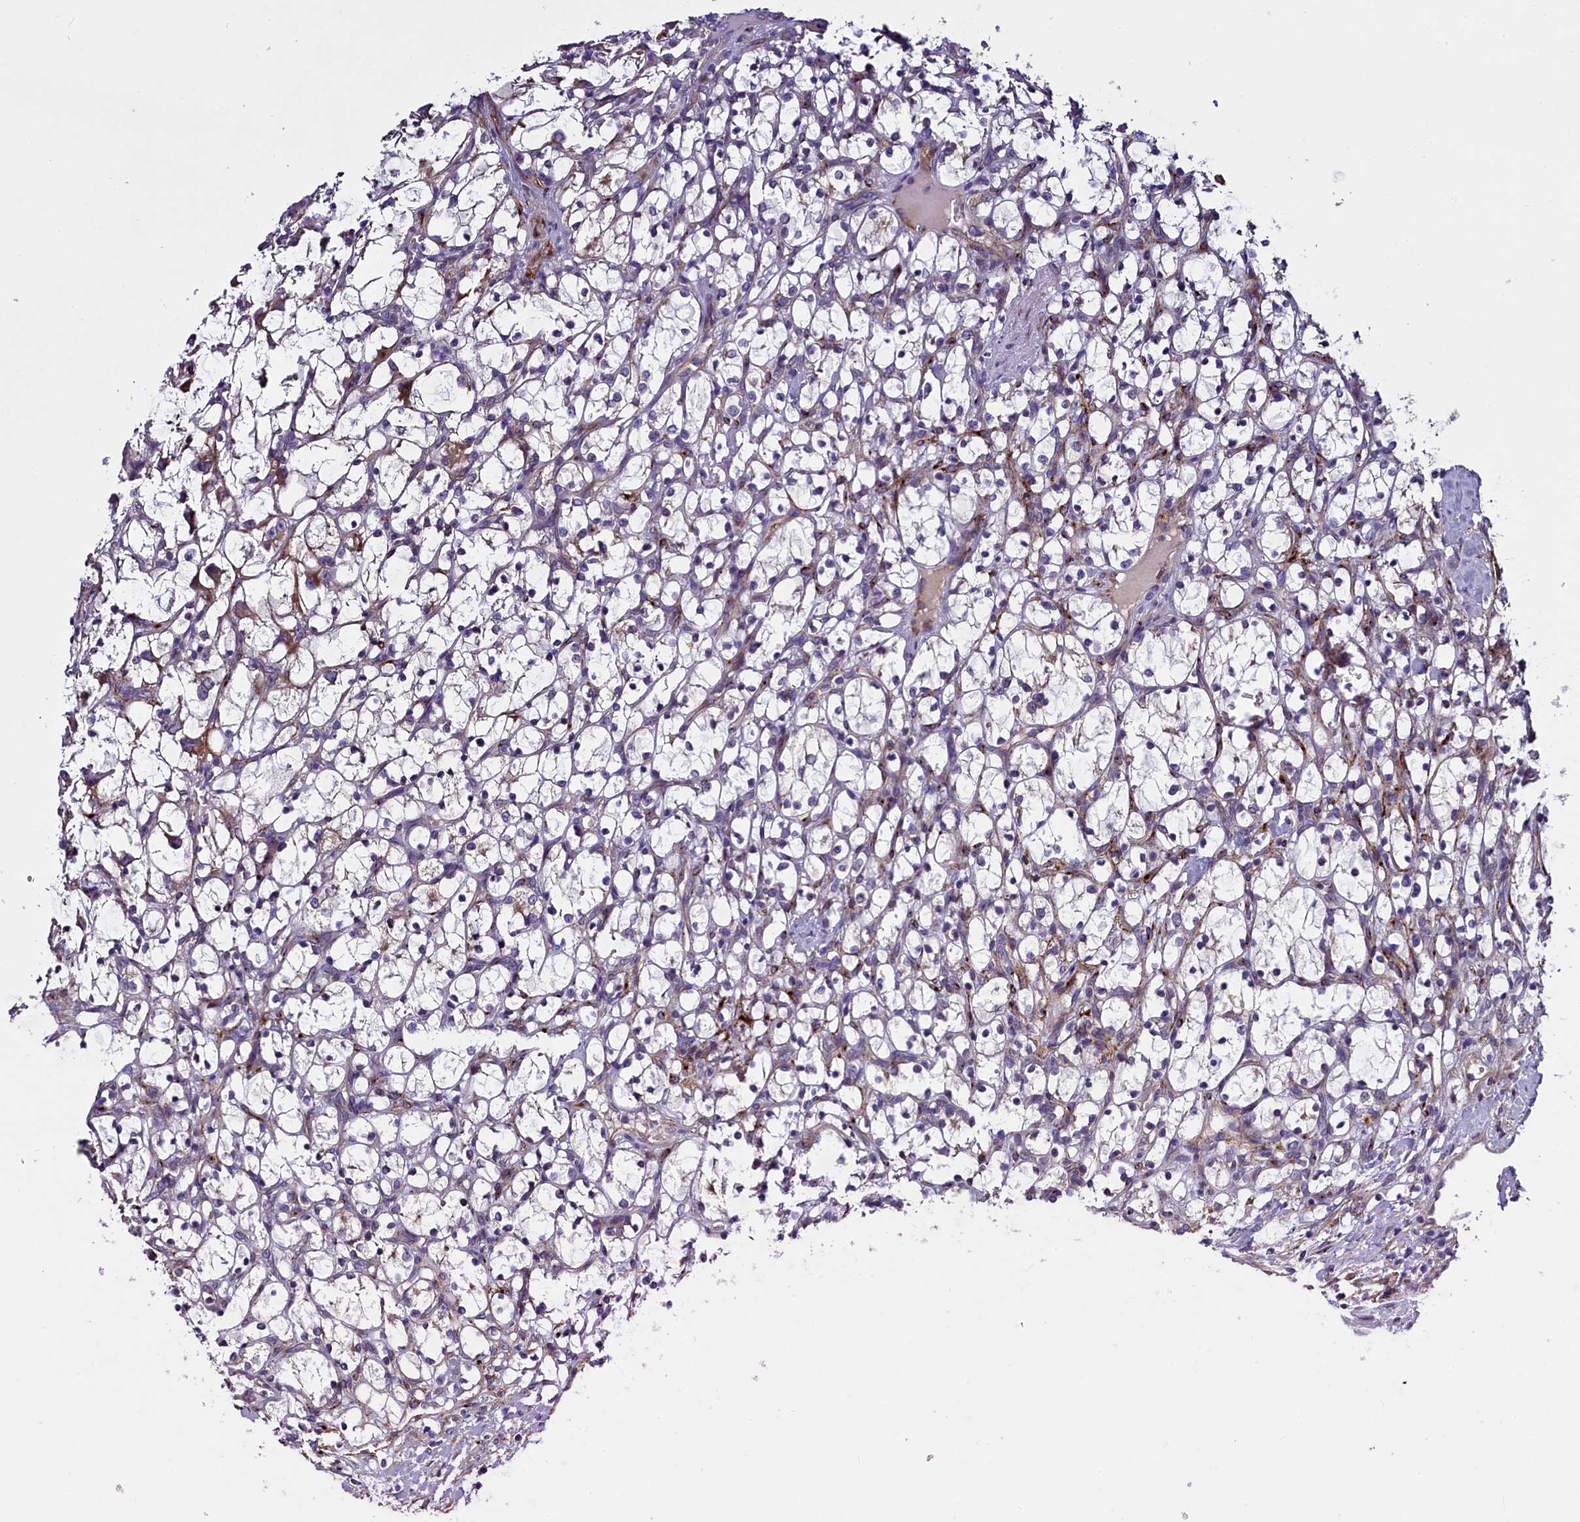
{"staining": {"intensity": "weak", "quantity": "<25%", "location": "cytoplasmic/membranous"}, "tissue": "renal cancer", "cell_type": "Tumor cells", "image_type": "cancer", "snomed": [{"axis": "morphology", "description": "Adenocarcinoma, NOS"}, {"axis": "topography", "description": "Kidney"}], "caption": "Immunohistochemistry (IHC) of adenocarcinoma (renal) demonstrates no staining in tumor cells.", "gene": "MRC2", "patient": {"sex": "female", "age": 69}}